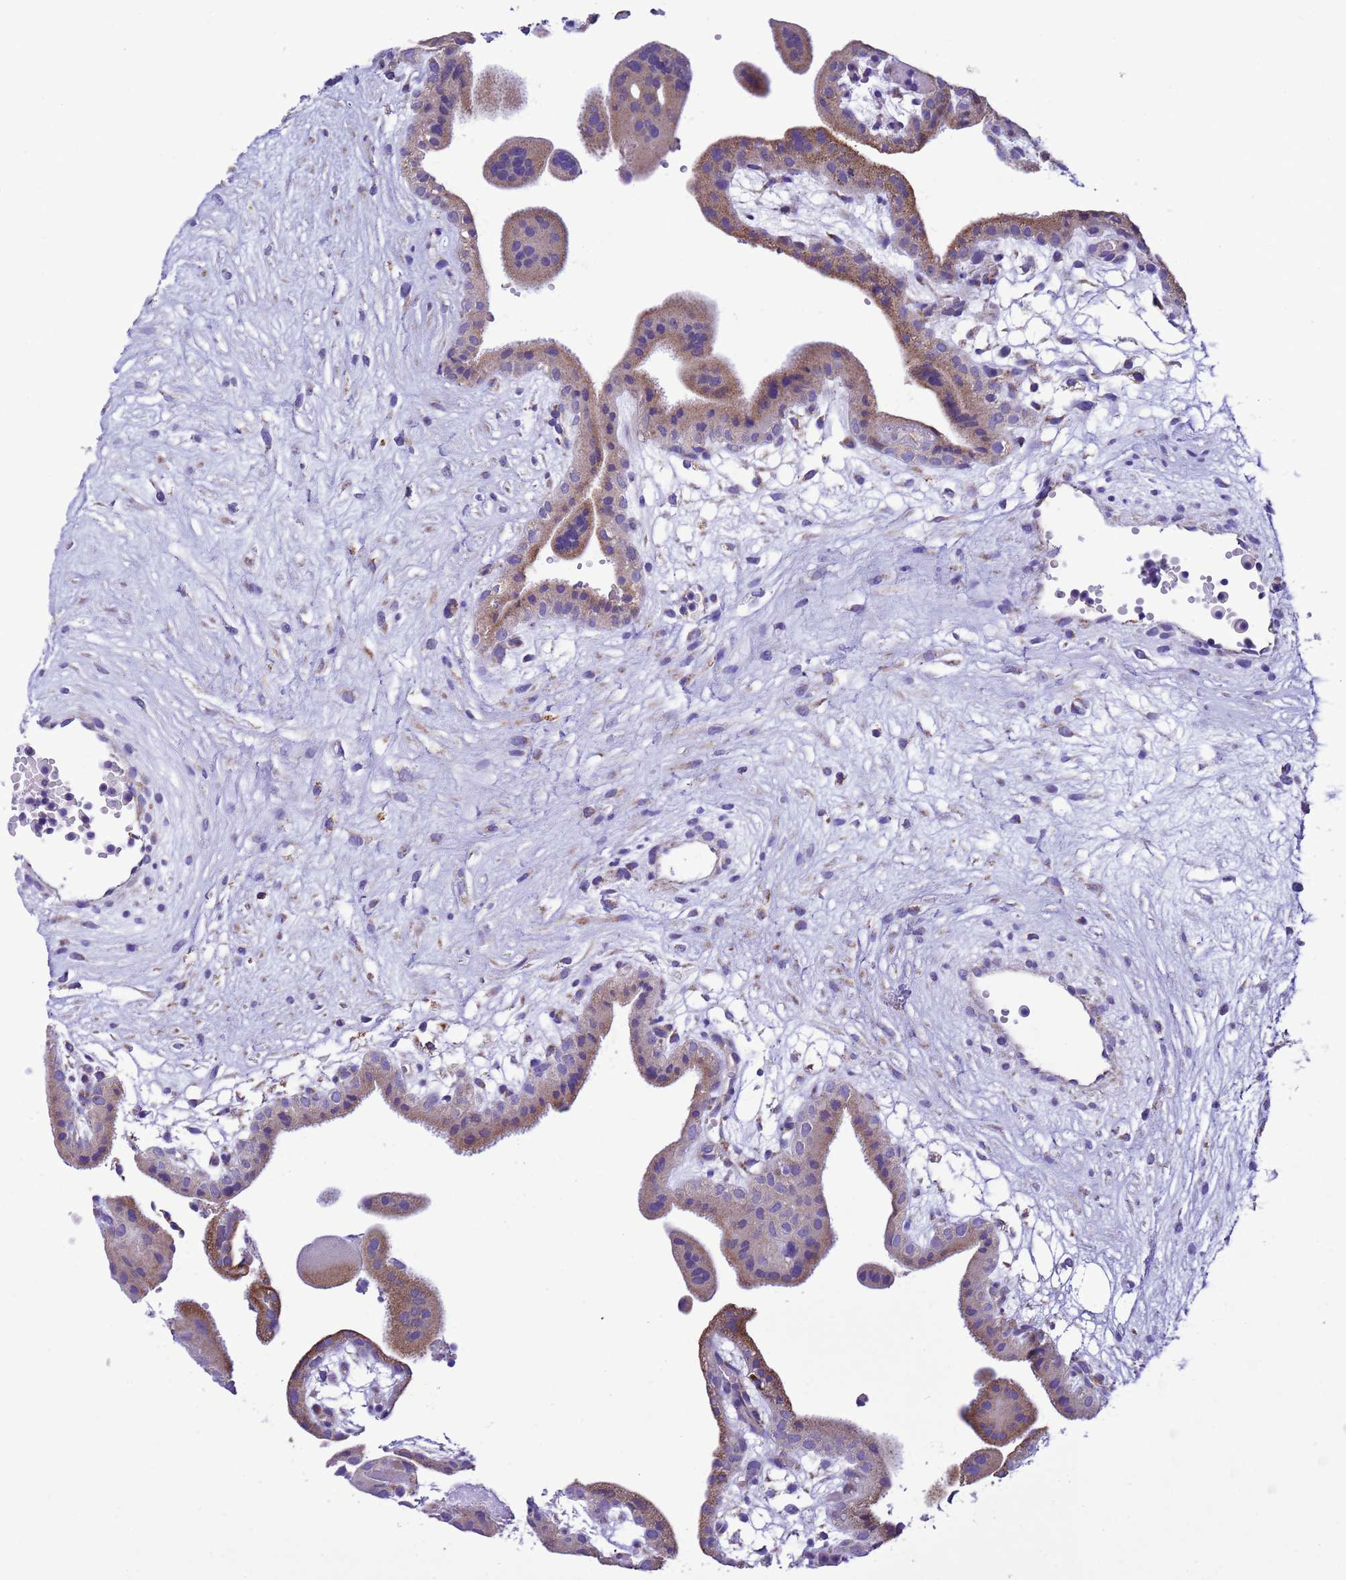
{"staining": {"intensity": "moderate", "quantity": "25%-75%", "location": "cytoplasmic/membranous"}, "tissue": "placenta", "cell_type": "Trophoblastic cells", "image_type": "normal", "snomed": [{"axis": "morphology", "description": "Normal tissue, NOS"}, {"axis": "topography", "description": "Placenta"}], "caption": "DAB (3,3'-diaminobenzidine) immunohistochemical staining of normal human placenta demonstrates moderate cytoplasmic/membranous protein expression in approximately 25%-75% of trophoblastic cells. The staining is performed using DAB (3,3'-diaminobenzidine) brown chromogen to label protein expression. The nuclei are counter-stained blue using hematoxylin.", "gene": "CCDC191", "patient": {"sex": "female", "age": 18}}